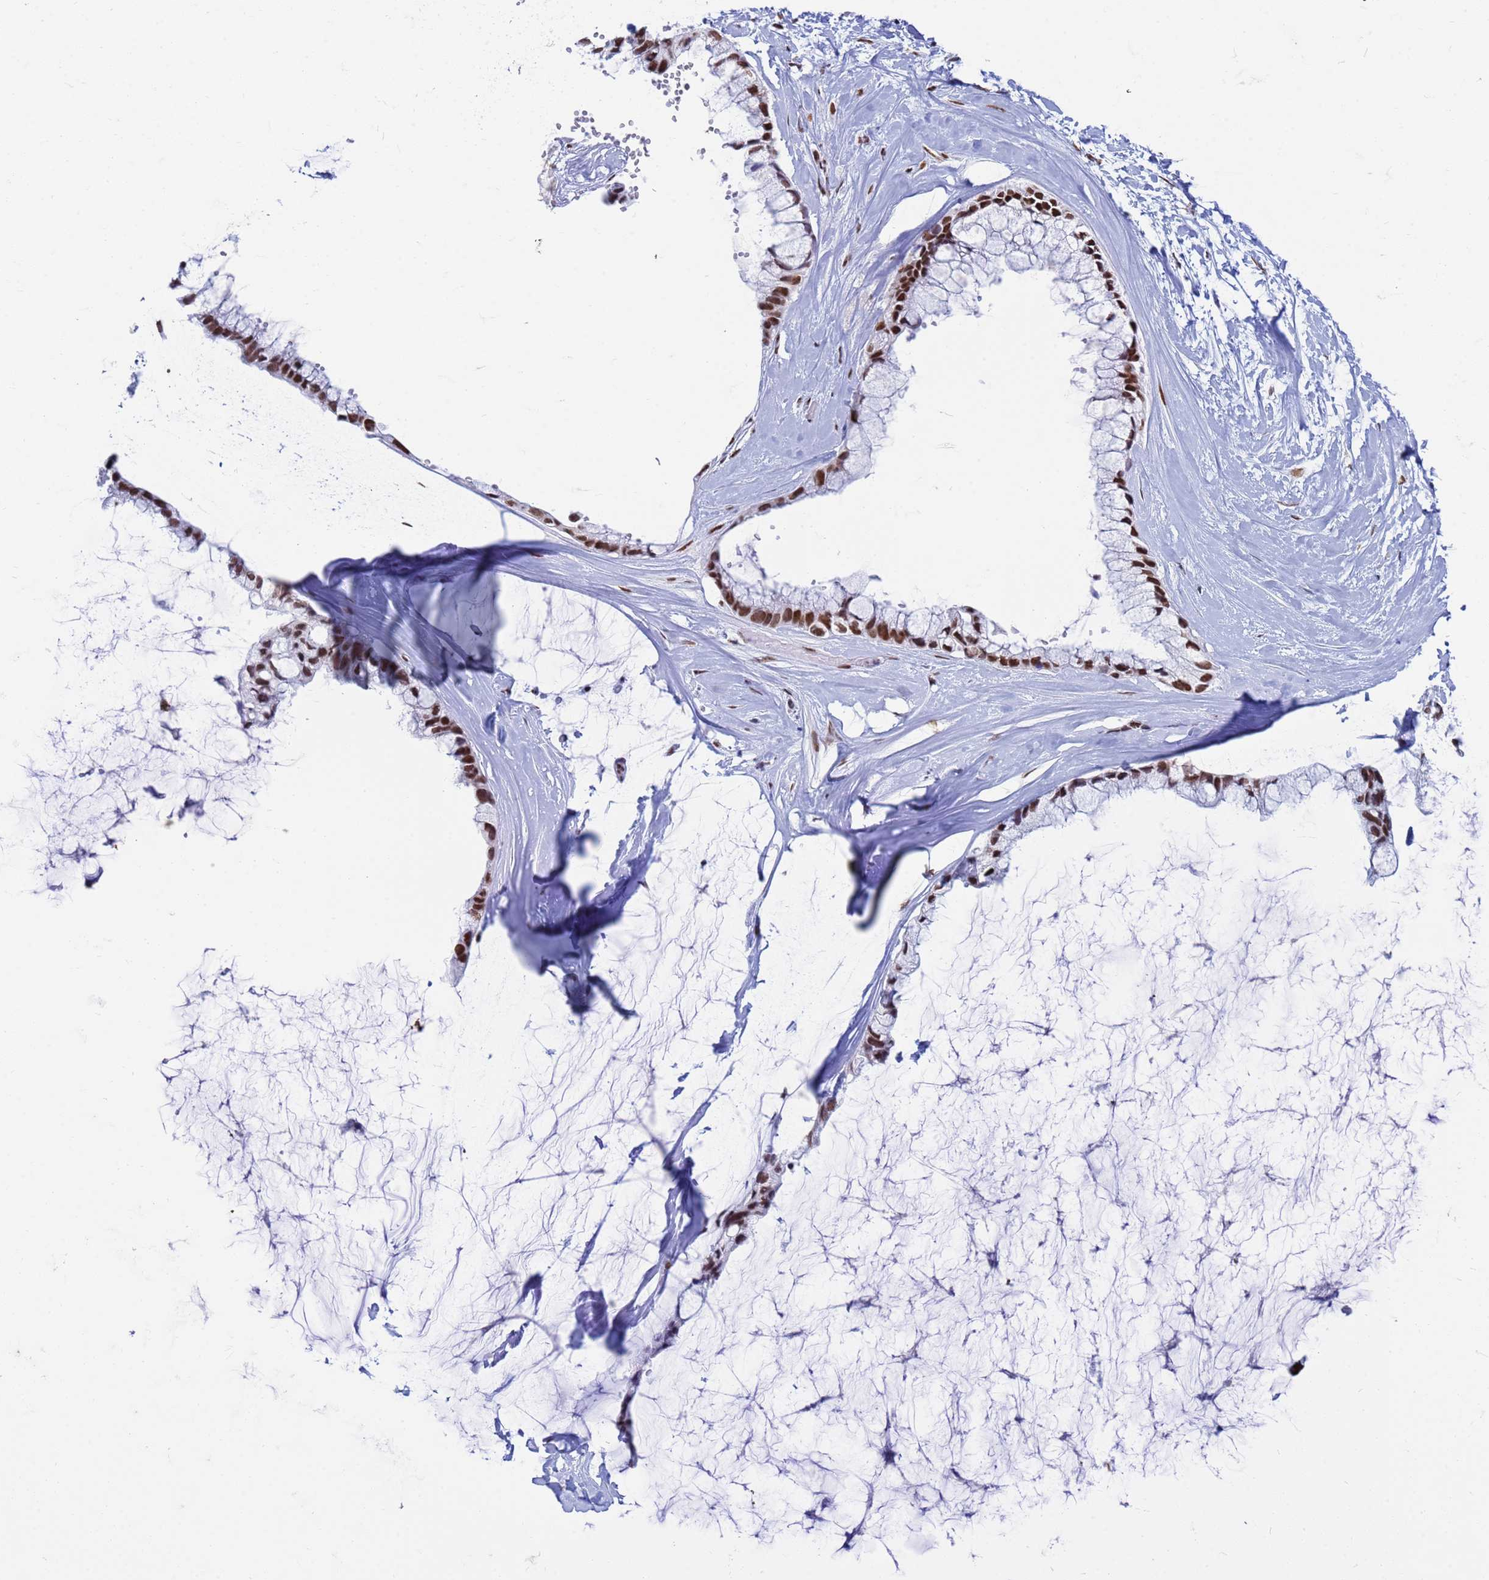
{"staining": {"intensity": "strong", "quantity": ">75%", "location": "nuclear"}, "tissue": "ovarian cancer", "cell_type": "Tumor cells", "image_type": "cancer", "snomed": [{"axis": "morphology", "description": "Cystadenocarcinoma, mucinous, NOS"}, {"axis": "topography", "description": "Ovary"}], "caption": "Mucinous cystadenocarcinoma (ovarian) tissue reveals strong nuclear staining in approximately >75% of tumor cells", "gene": "FAM170B", "patient": {"sex": "female", "age": 39}}